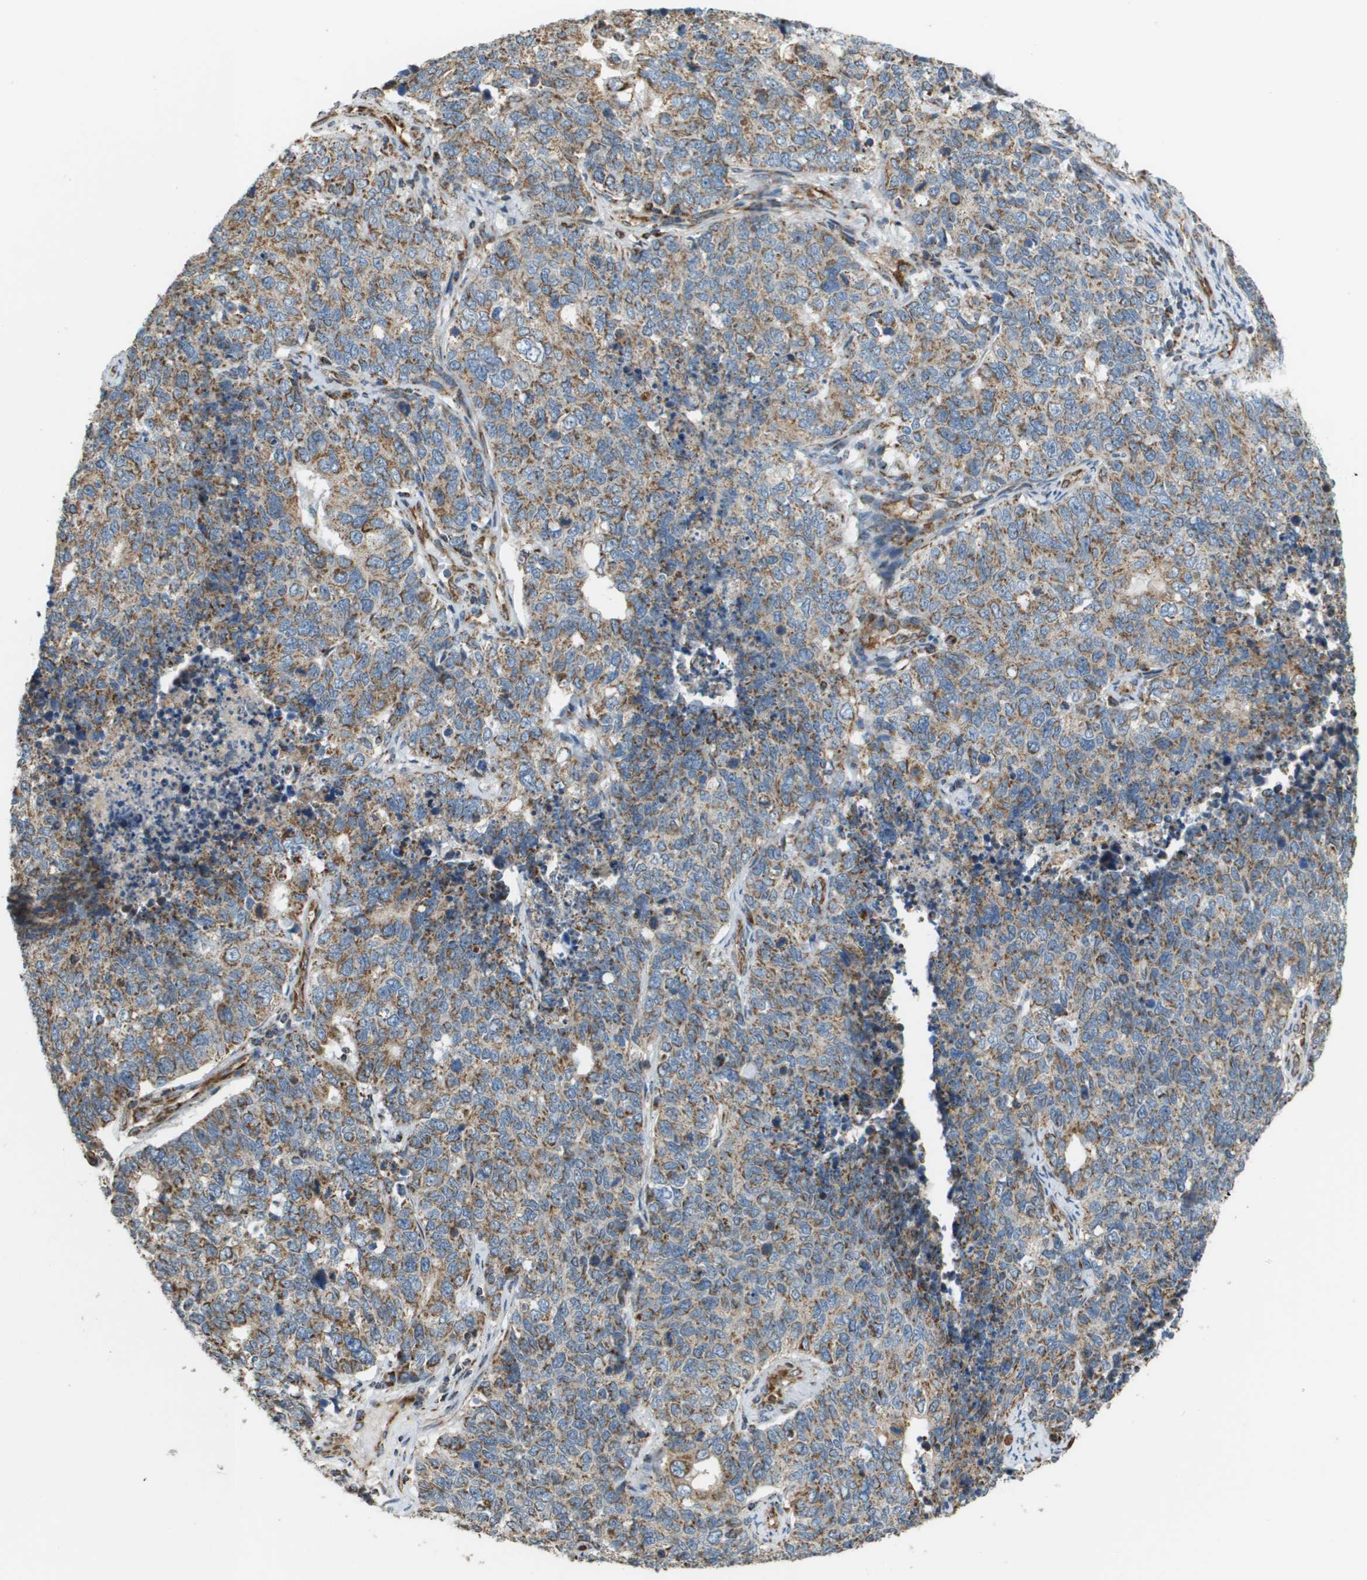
{"staining": {"intensity": "moderate", "quantity": "25%-75%", "location": "cytoplasmic/membranous"}, "tissue": "cervical cancer", "cell_type": "Tumor cells", "image_type": "cancer", "snomed": [{"axis": "morphology", "description": "Squamous cell carcinoma, NOS"}, {"axis": "topography", "description": "Cervix"}], "caption": "Tumor cells reveal medium levels of moderate cytoplasmic/membranous positivity in approximately 25%-75% of cells in cervical cancer.", "gene": "NRK", "patient": {"sex": "female", "age": 63}}